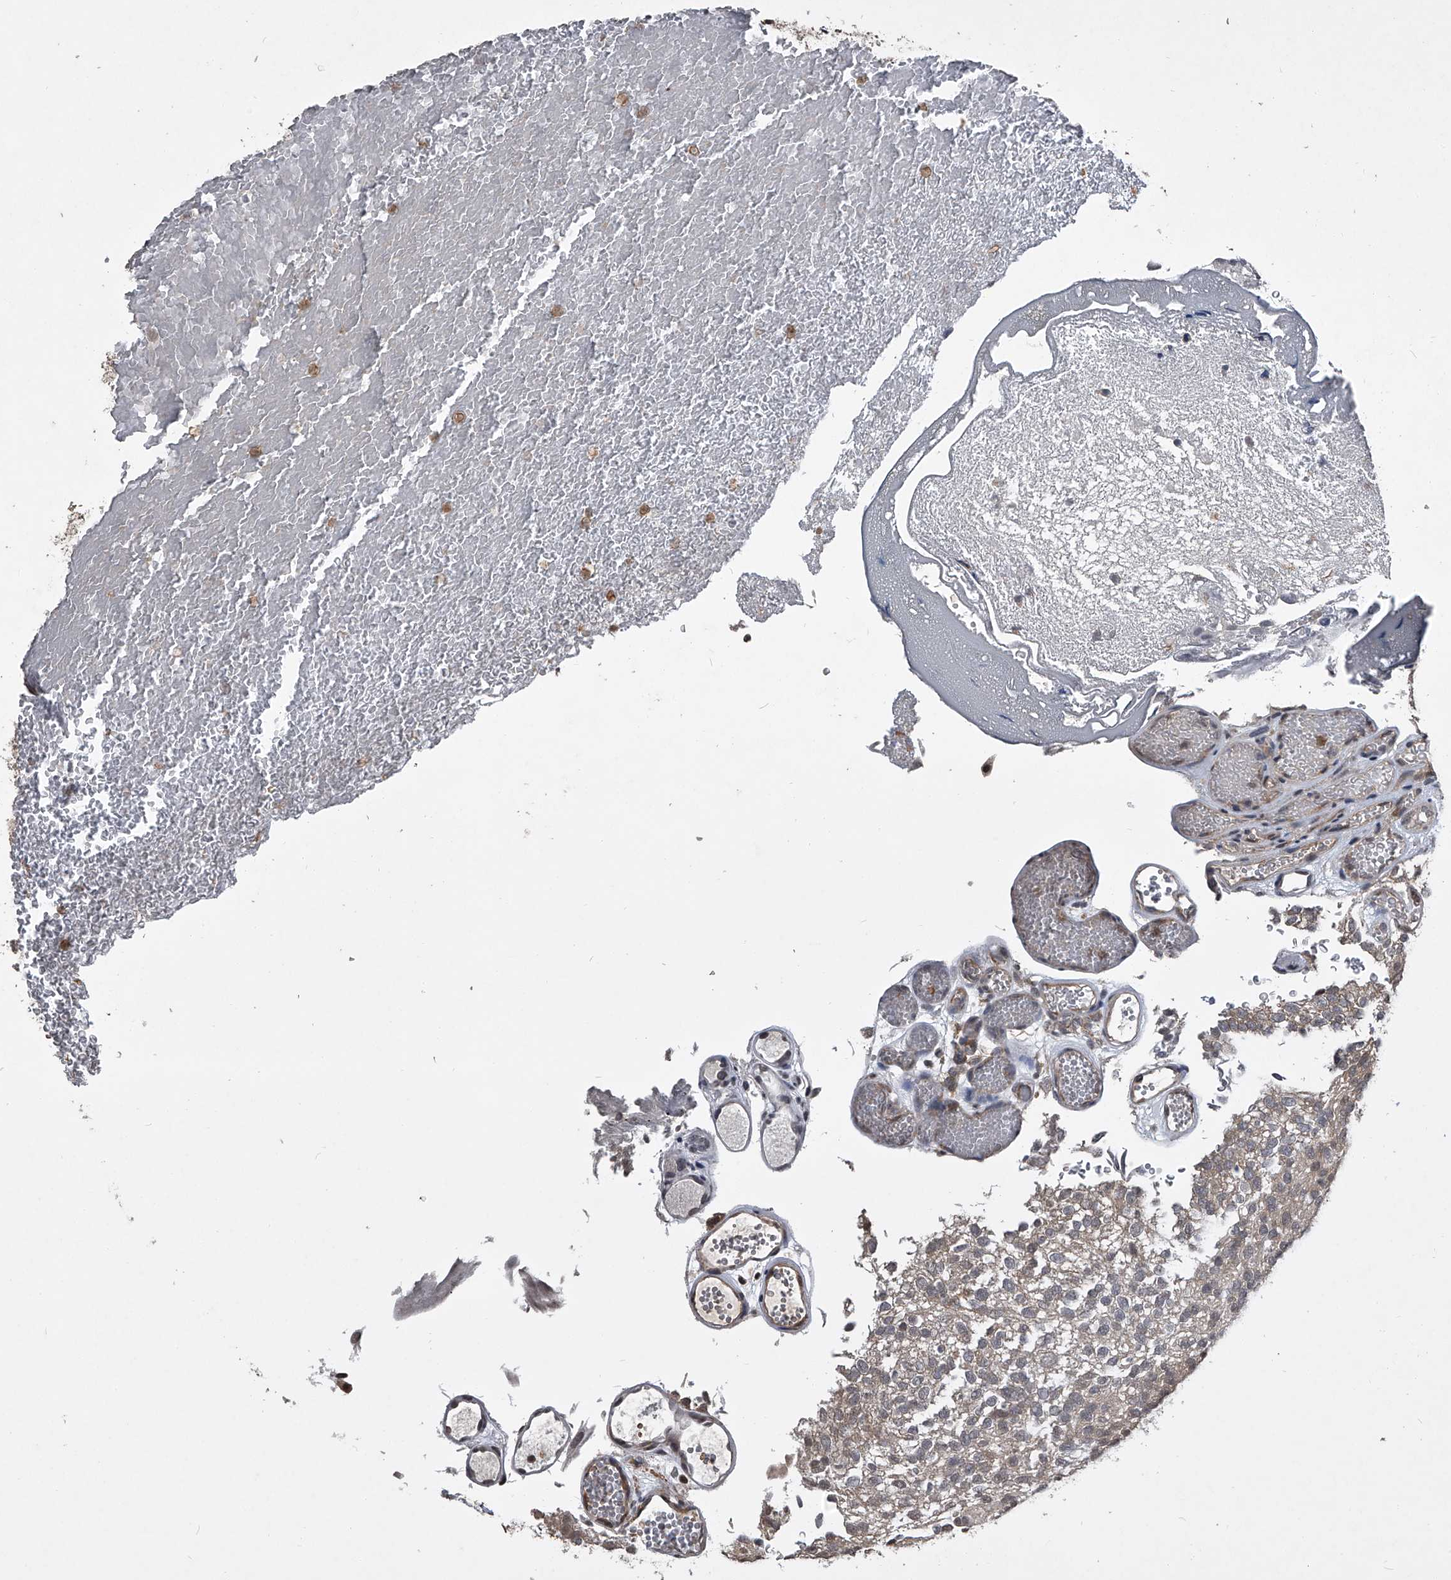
{"staining": {"intensity": "weak", "quantity": "25%-75%", "location": "nuclear"}, "tissue": "urothelial cancer", "cell_type": "Tumor cells", "image_type": "cancer", "snomed": [{"axis": "morphology", "description": "Urothelial carcinoma, Low grade"}, {"axis": "topography", "description": "Urinary bladder"}], "caption": "Immunohistochemical staining of human urothelial carcinoma (low-grade) reveals low levels of weak nuclear staining in about 25%-75% of tumor cells.", "gene": "TSNAX", "patient": {"sex": "male", "age": 78}}